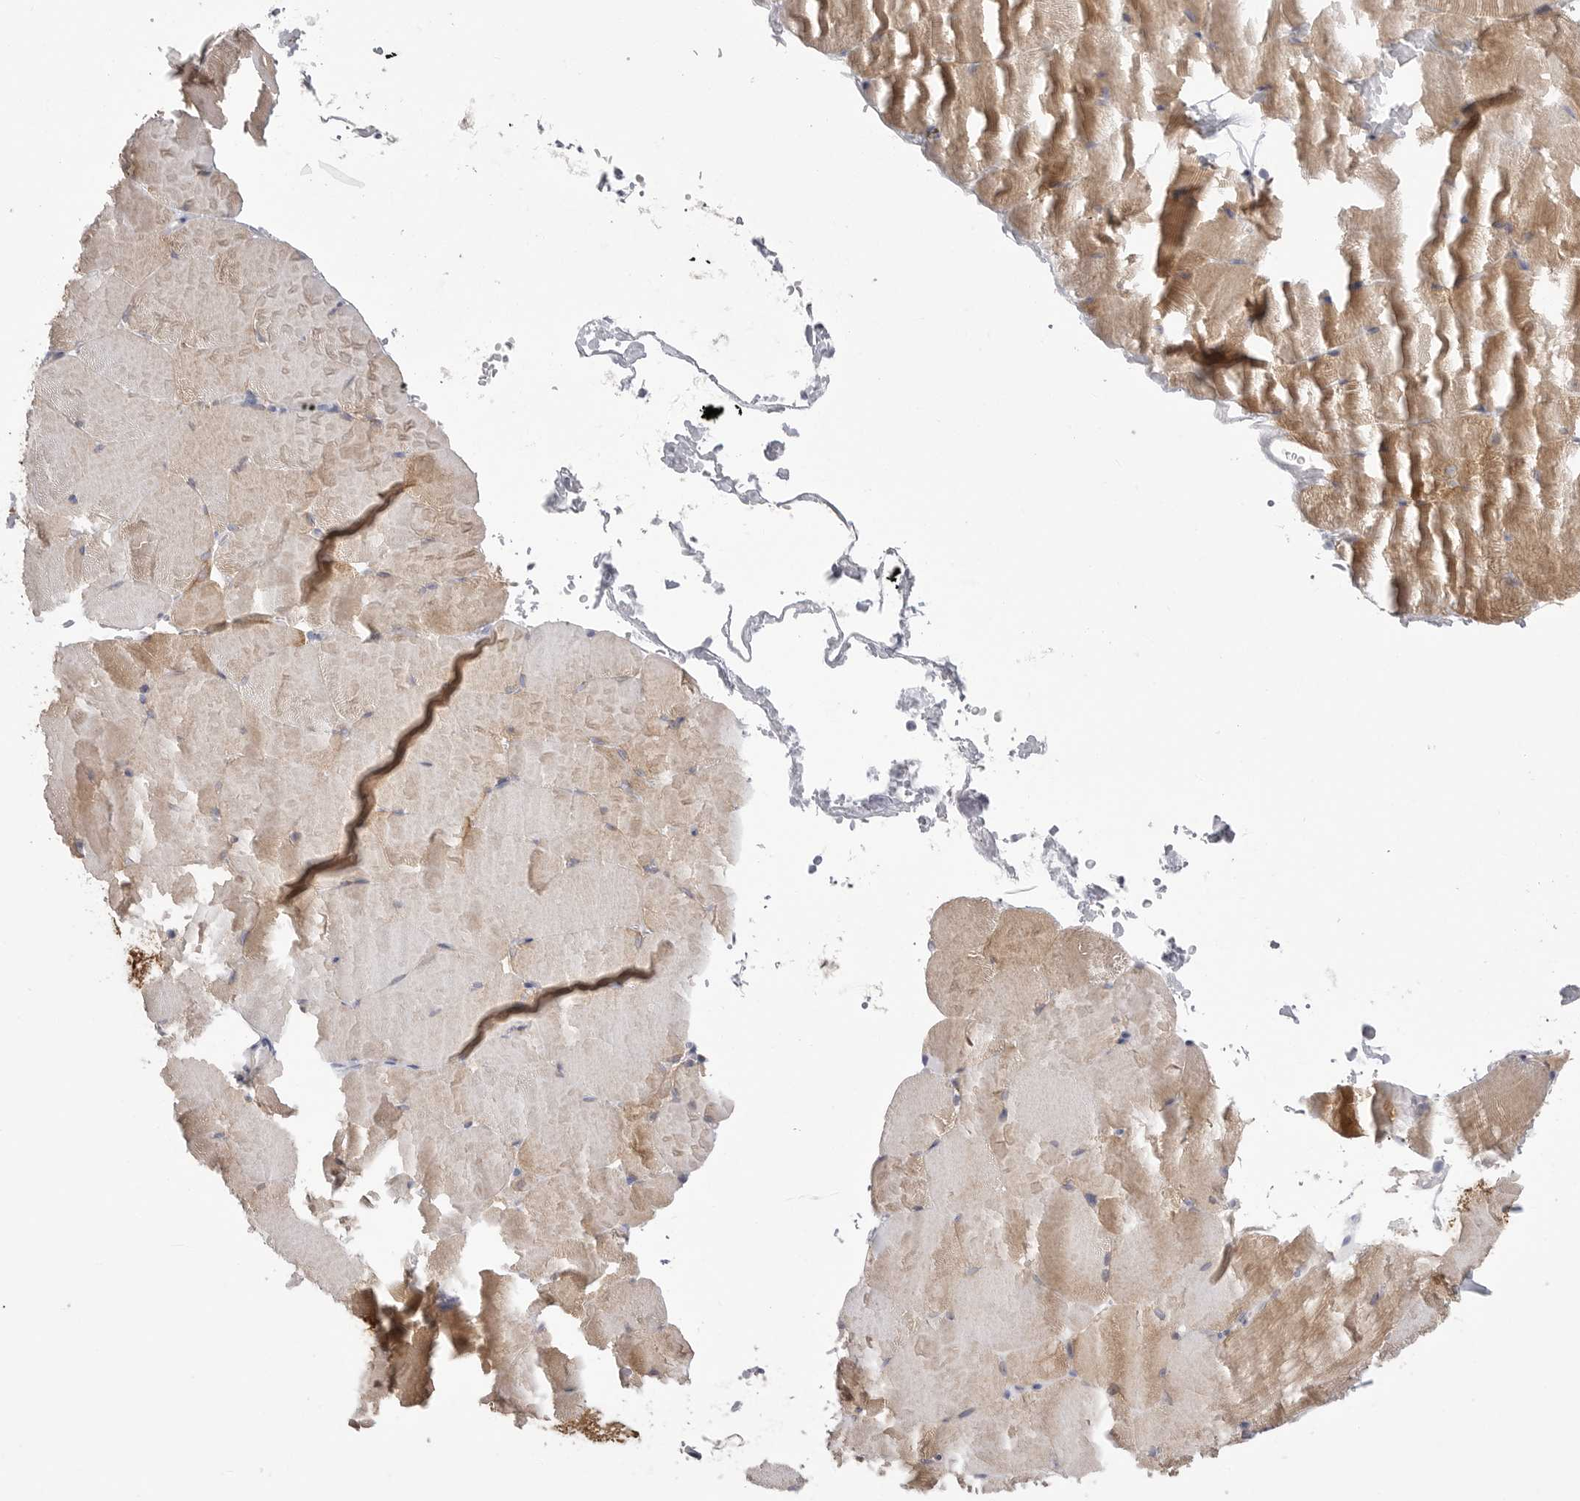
{"staining": {"intensity": "weak", "quantity": "25%-75%", "location": "cytoplasmic/membranous"}, "tissue": "skeletal muscle", "cell_type": "Myocytes", "image_type": "normal", "snomed": [{"axis": "morphology", "description": "Normal tissue, NOS"}, {"axis": "topography", "description": "Skeletal muscle"}, {"axis": "topography", "description": "Parathyroid gland"}], "caption": "IHC histopathology image of benign human skeletal muscle stained for a protein (brown), which reveals low levels of weak cytoplasmic/membranous expression in approximately 25%-75% of myocytes.", "gene": "CAMK2B", "patient": {"sex": "female", "age": 37}}